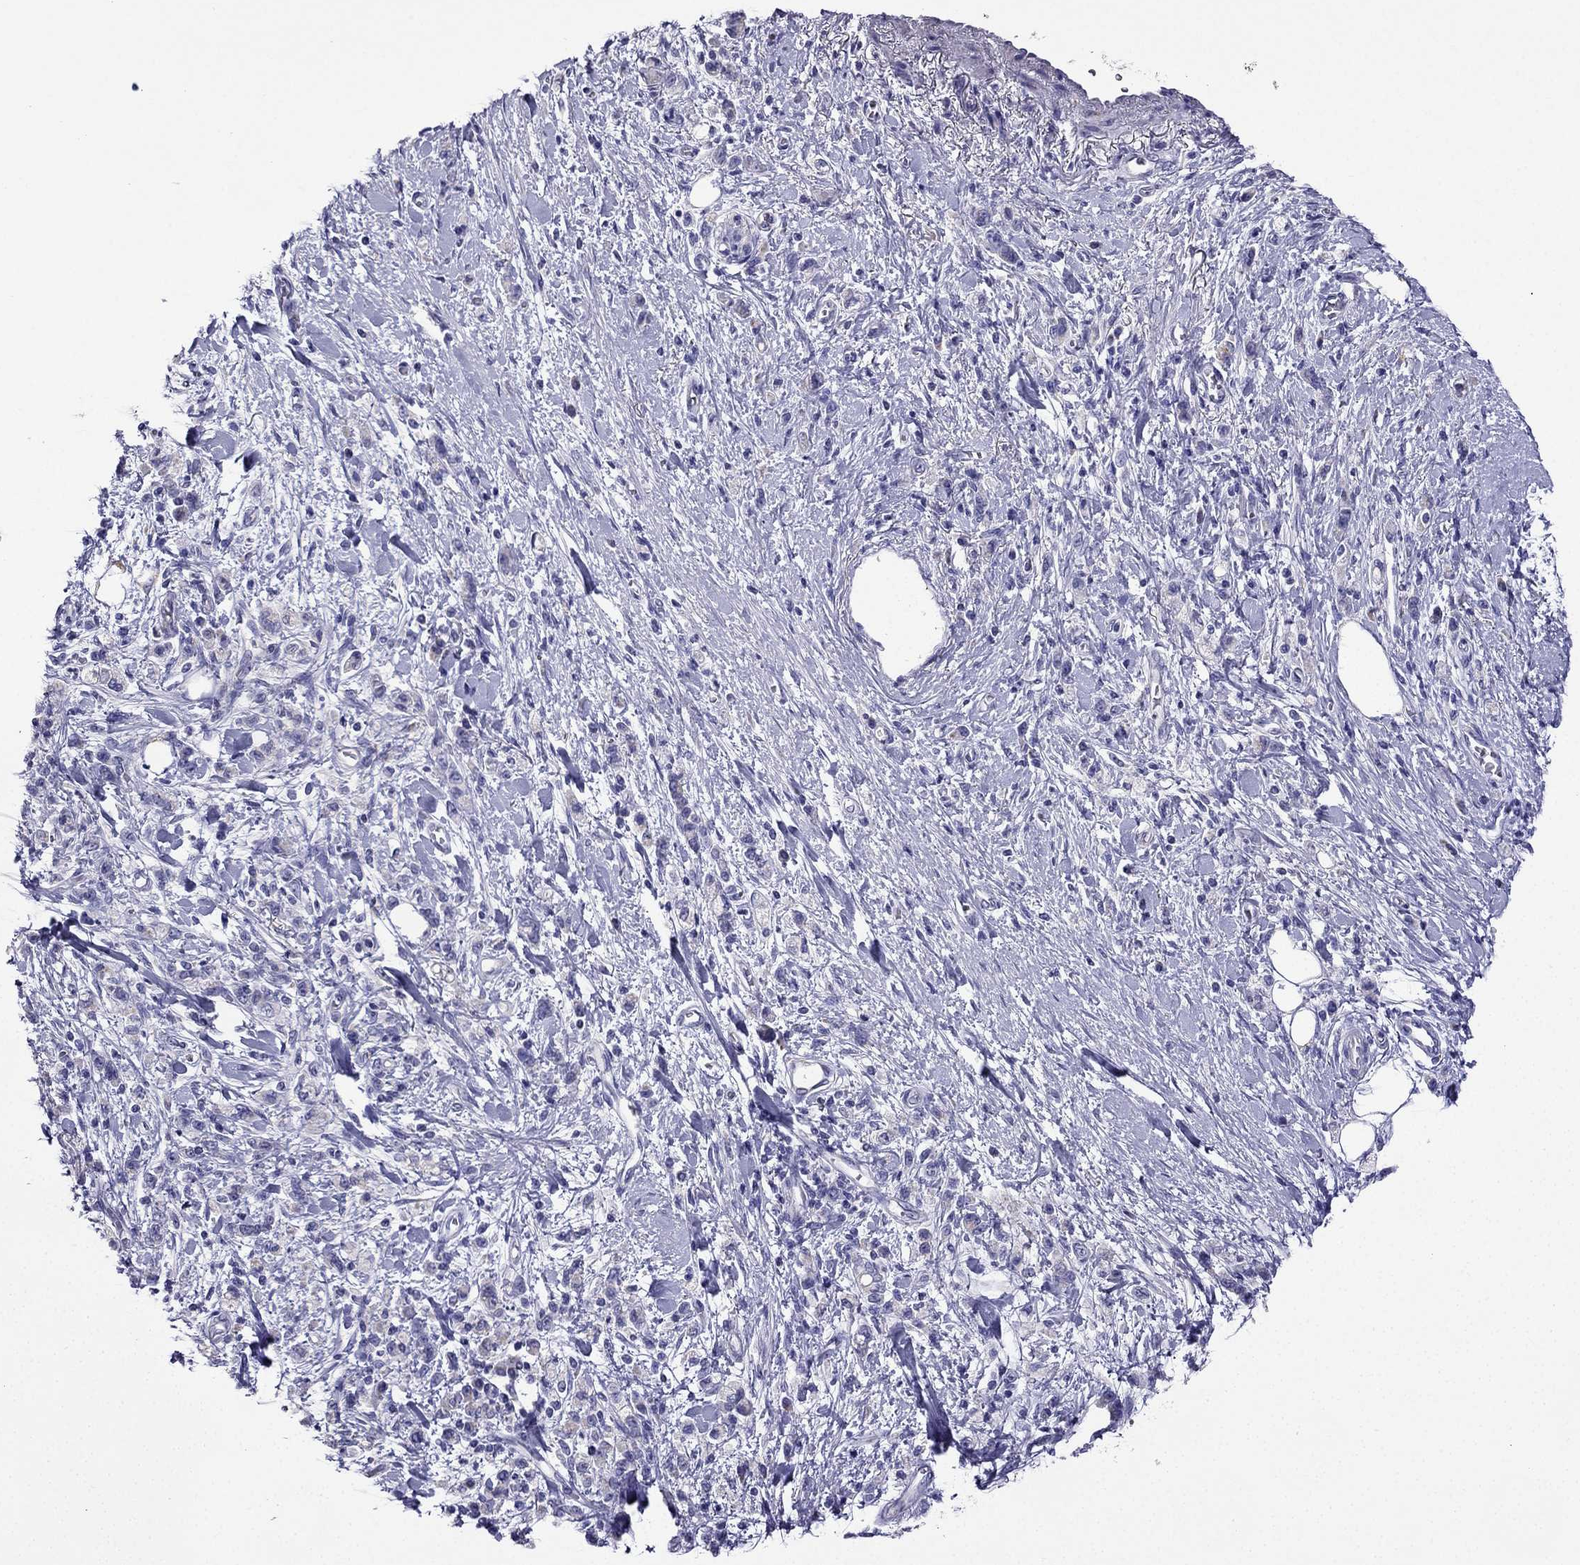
{"staining": {"intensity": "negative", "quantity": "none", "location": "none"}, "tissue": "stomach cancer", "cell_type": "Tumor cells", "image_type": "cancer", "snomed": [{"axis": "morphology", "description": "Adenocarcinoma, NOS"}, {"axis": "topography", "description": "Stomach"}], "caption": "Immunohistochemical staining of human stomach adenocarcinoma displays no significant staining in tumor cells.", "gene": "KIF5A", "patient": {"sex": "male", "age": 77}}